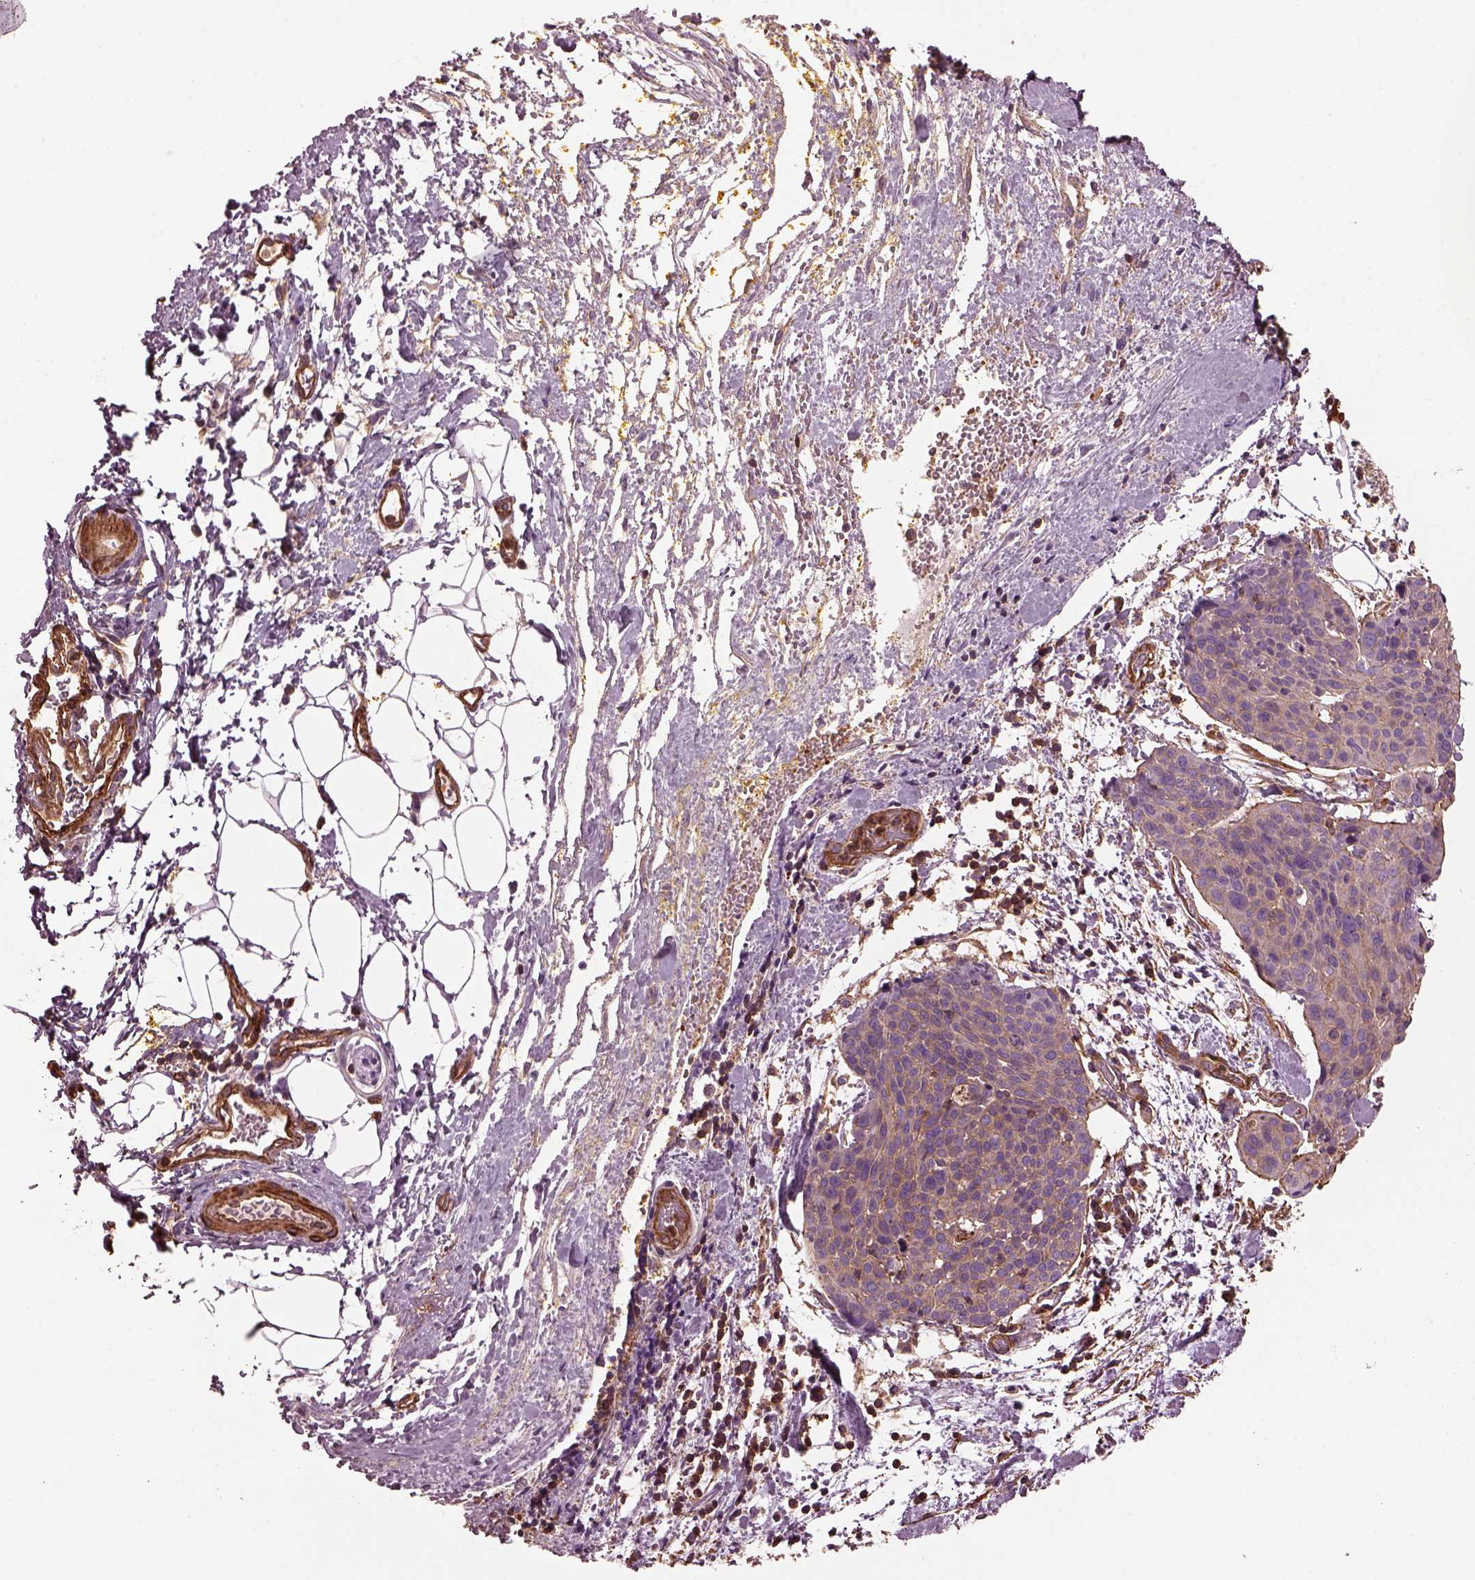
{"staining": {"intensity": "moderate", "quantity": ">75%", "location": "cytoplasmic/membranous"}, "tissue": "cervical cancer", "cell_type": "Tumor cells", "image_type": "cancer", "snomed": [{"axis": "morphology", "description": "Squamous cell carcinoma, NOS"}, {"axis": "topography", "description": "Cervix"}], "caption": "An image showing moderate cytoplasmic/membranous staining in about >75% of tumor cells in cervical squamous cell carcinoma, as visualized by brown immunohistochemical staining.", "gene": "MYL6", "patient": {"sex": "female", "age": 39}}